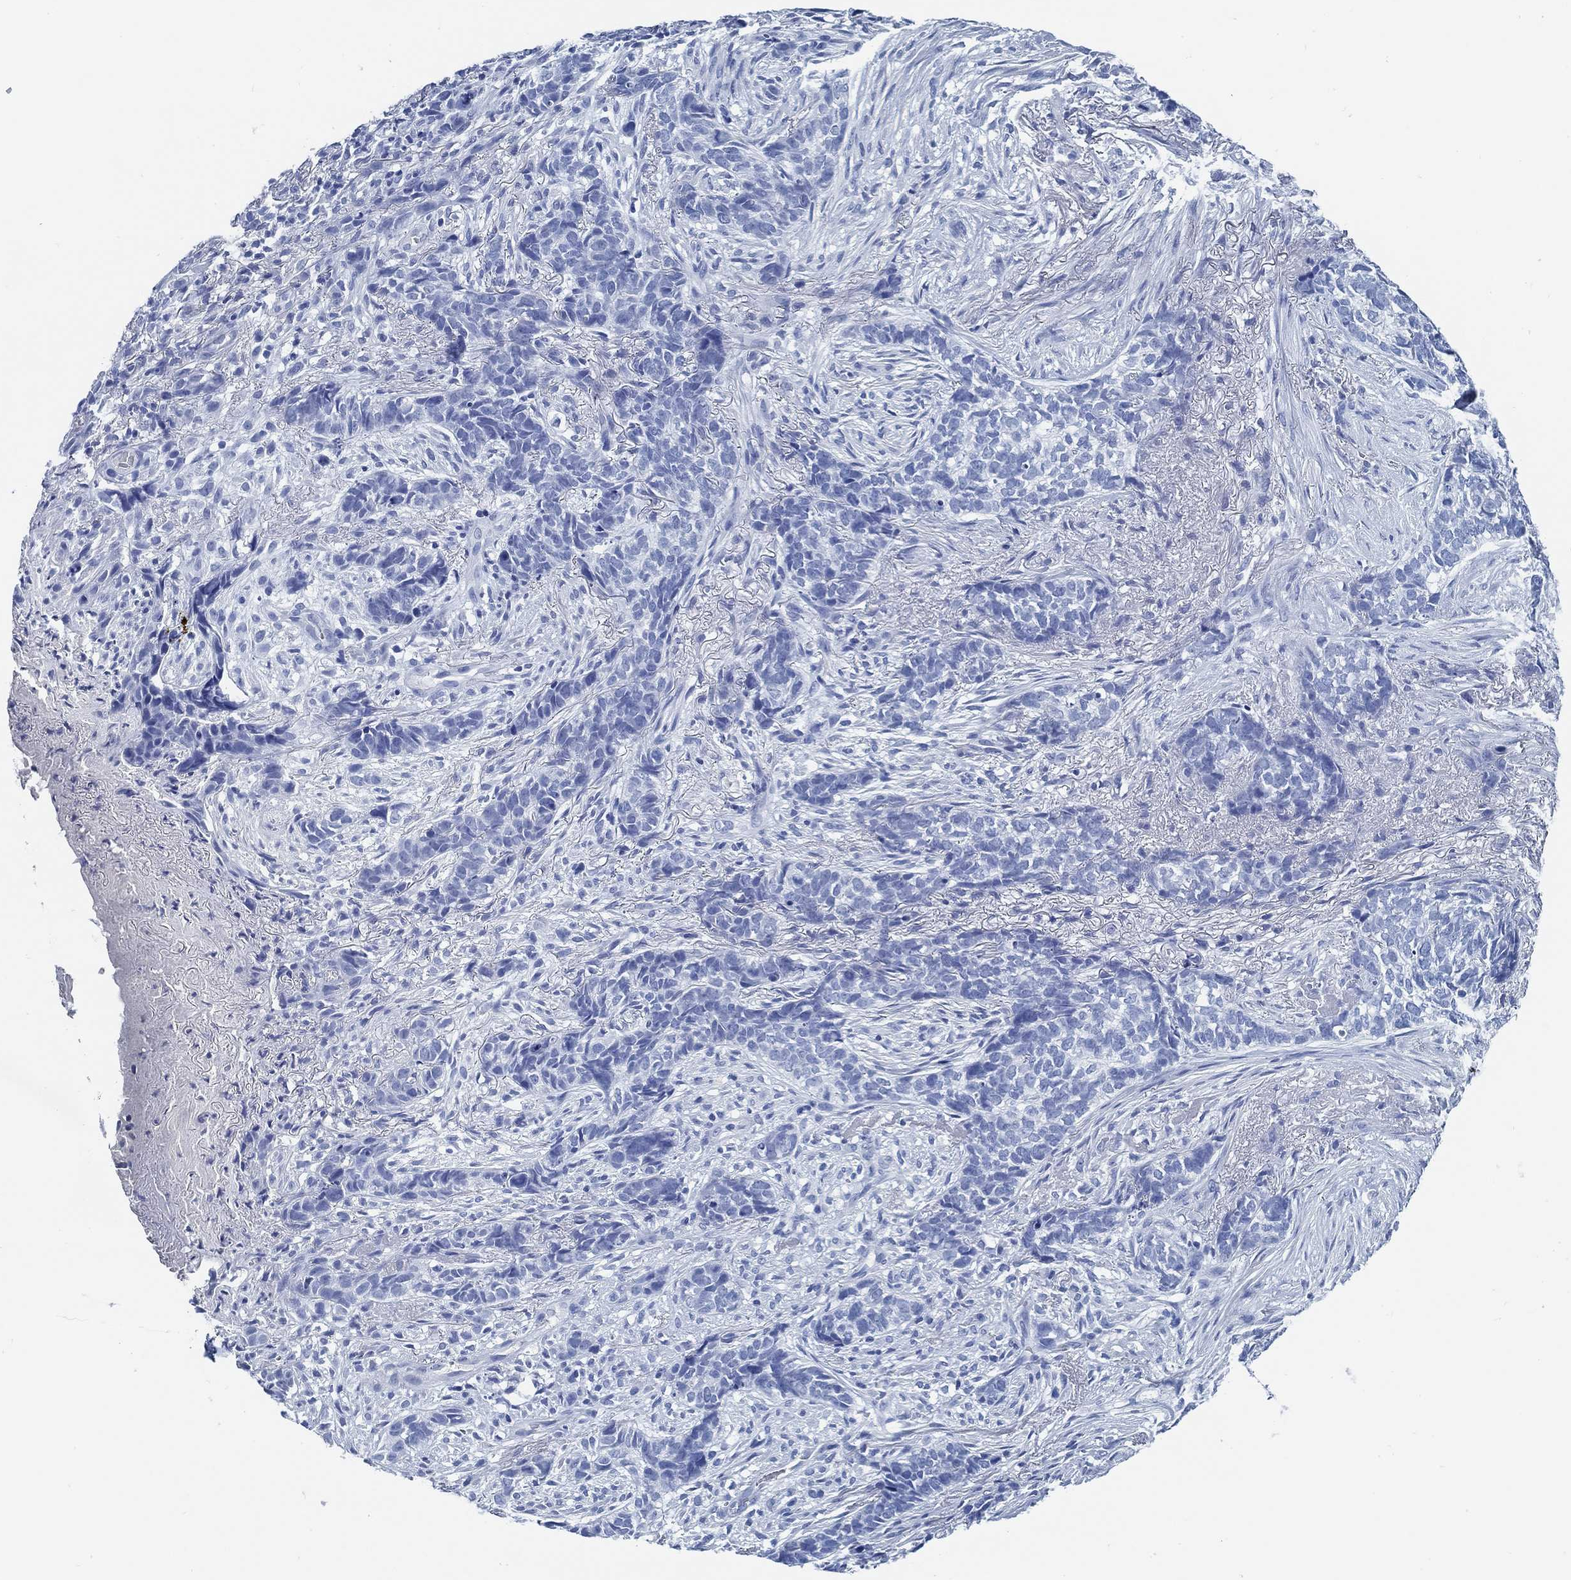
{"staining": {"intensity": "negative", "quantity": "none", "location": "none"}, "tissue": "skin cancer", "cell_type": "Tumor cells", "image_type": "cancer", "snomed": [{"axis": "morphology", "description": "Basal cell carcinoma"}, {"axis": "topography", "description": "Skin"}], "caption": "This is an IHC photomicrograph of skin basal cell carcinoma. There is no positivity in tumor cells.", "gene": "SLC45A1", "patient": {"sex": "female", "age": 69}}